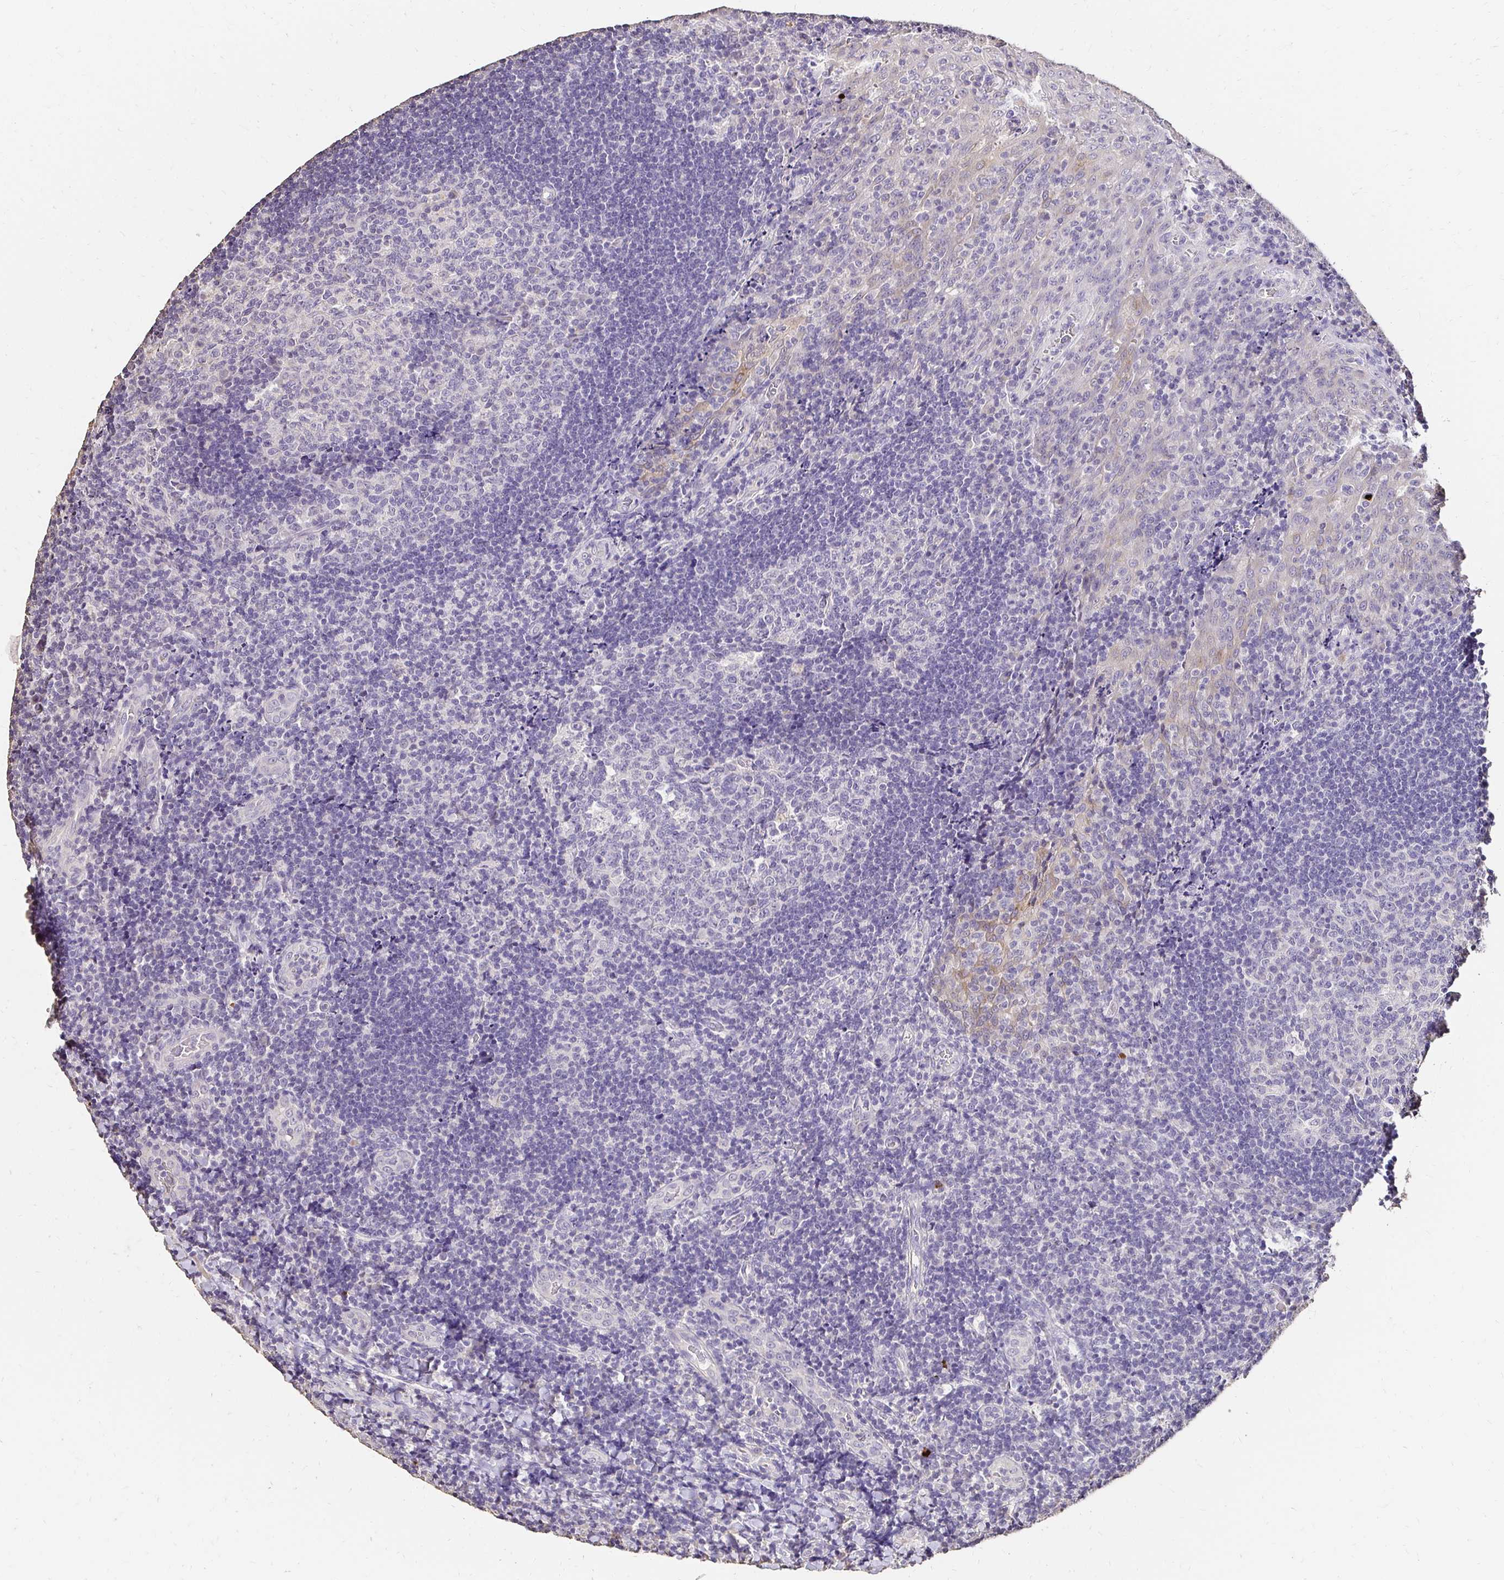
{"staining": {"intensity": "negative", "quantity": "none", "location": "none"}, "tissue": "tonsil", "cell_type": "Germinal center cells", "image_type": "normal", "snomed": [{"axis": "morphology", "description": "Normal tissue, NOS"}, {"axis": "topography", "description": "Tonsil"}], "caption": "DAB immunohistochemical staining of unremarkable human tonsil demonstrates no significant positivity in germinal center cells. (Immunohistochemistry, brightfield microscopy, high magnification).", "gene": "UGT1A6", "patient": {"sex": "male", "age": 17}}